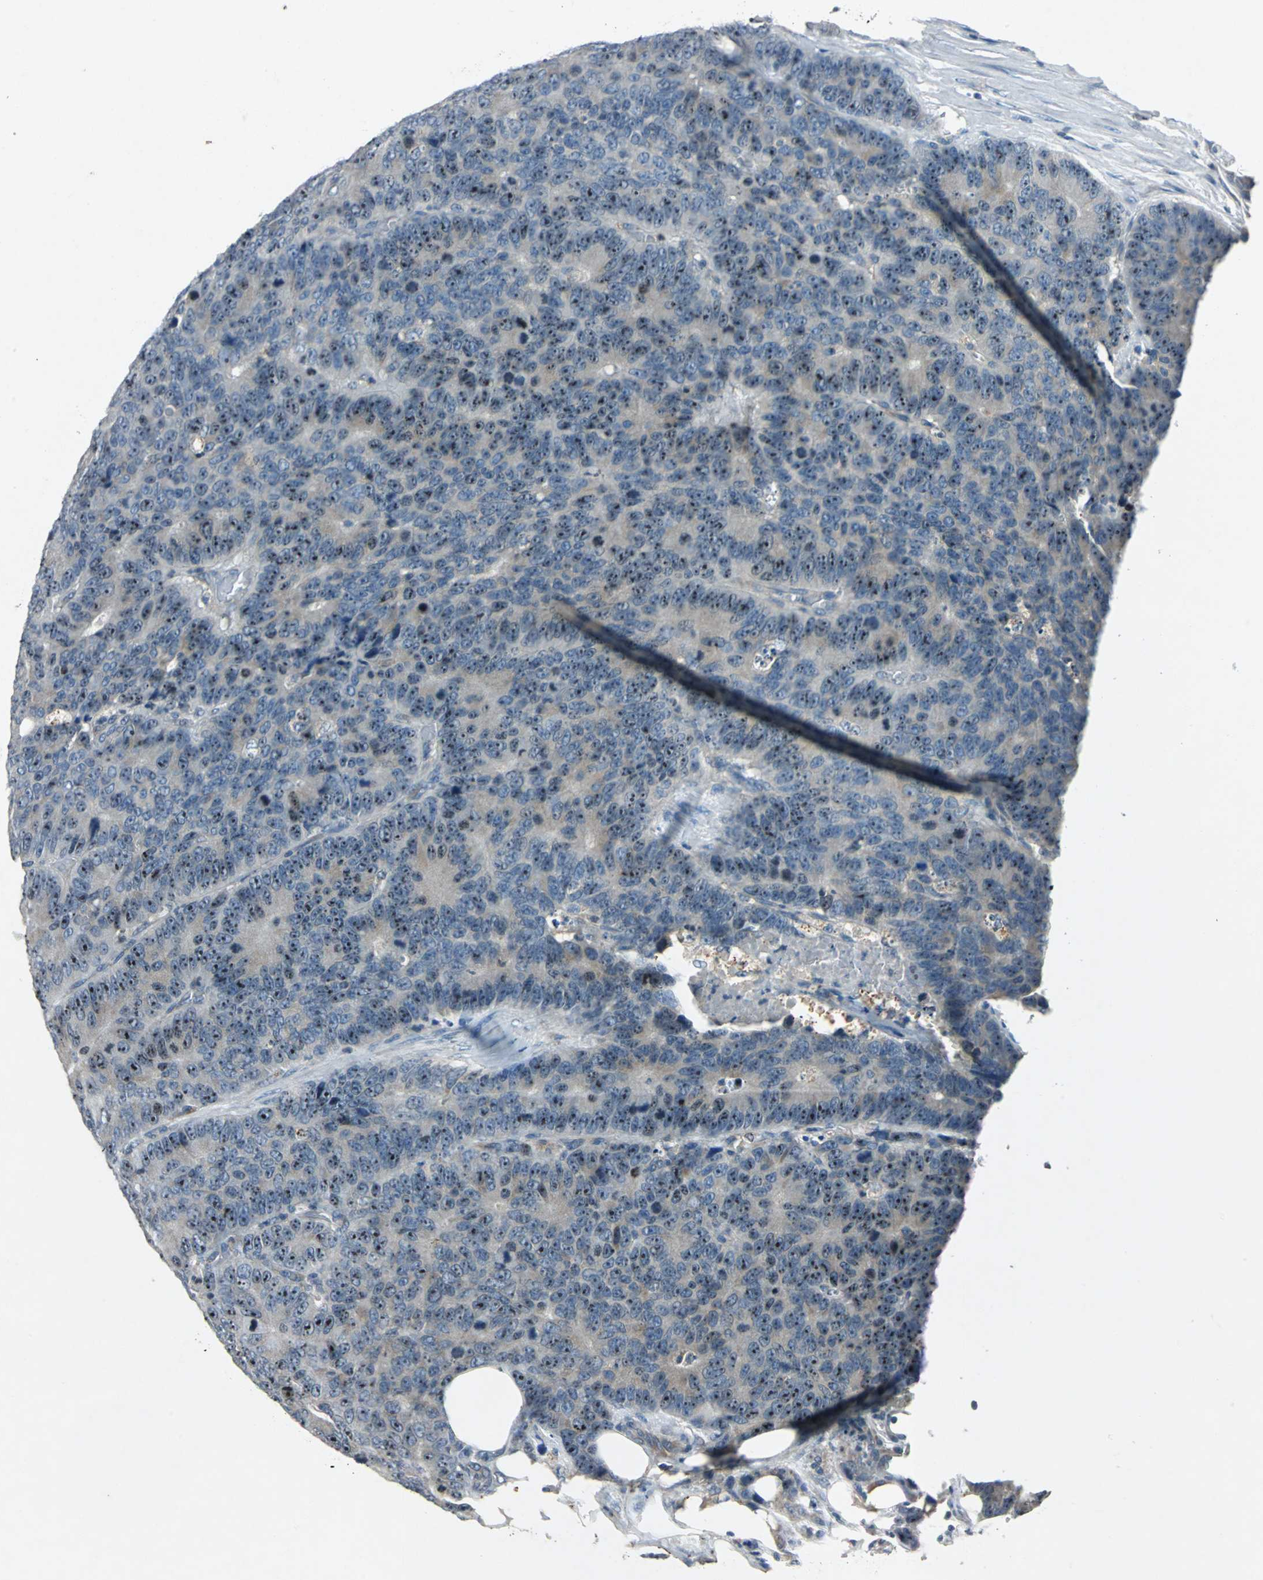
{"staining": {"intensity": "strong", "quantity": ">75%", "location": "nuclear"}, "tissue": "colorectal cancer", "cell_type": "Tumor cells", "image_type": "cancer", "snomed": [{"axis": "morphology", "description": "Adenocarcinoma, NOS"}, {"axis": "topography", "description": "Colon"}], "caption": "Protein expression analysis of human colorectal cancer reveals strong nuclear expression in approximately >75% of tumor cells.", "gene": "SLC2A13", "patient": {"sex": "female", "age": 86}}